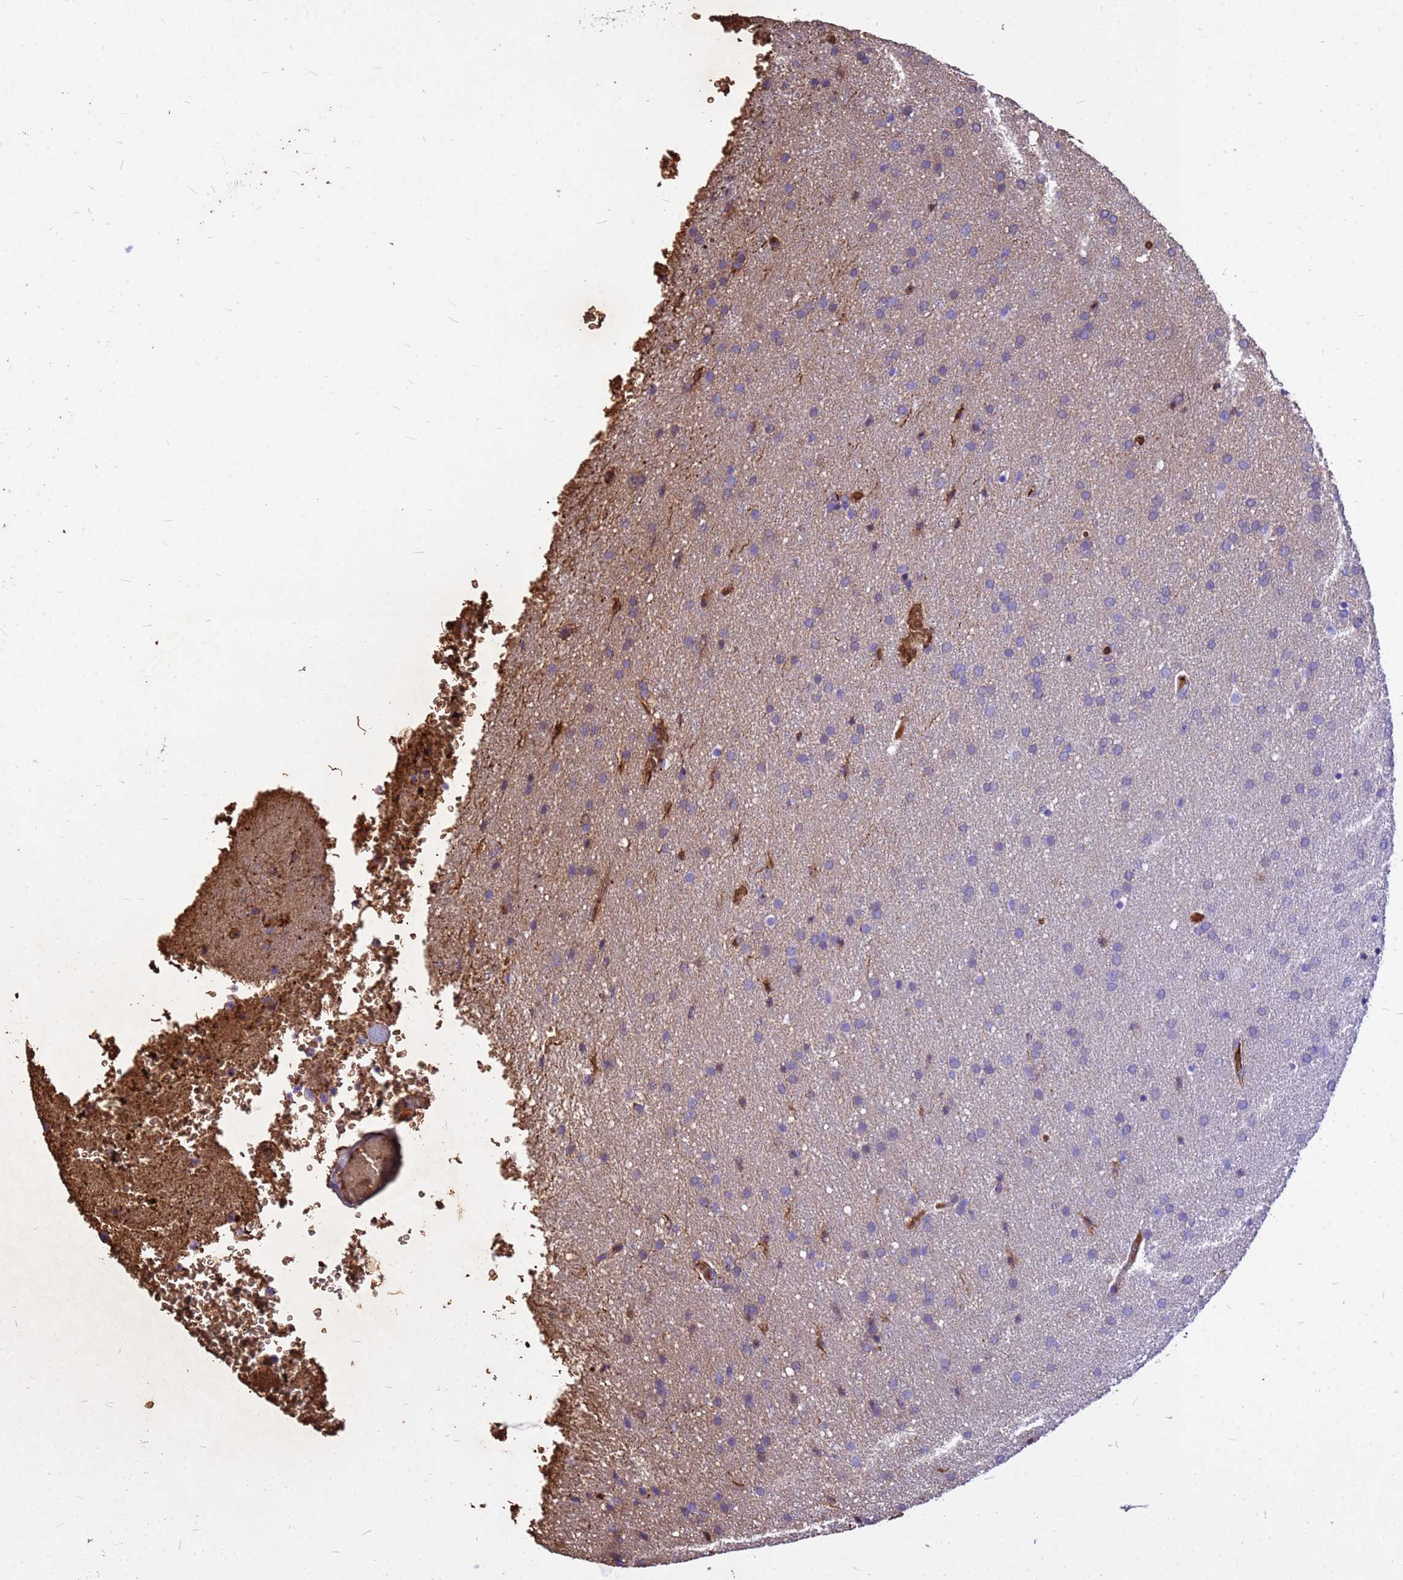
{"staining": {"intensity": "negative", "quantity": "none", "location": "none"}, "tissue": "glioma", "cell_type": "Tumor cells", "image_type": "cancer", "snomed": [{"axis": "morphology", "description": "Glioma, malignant, Low grade"}, {"axis": "topography", "description": "Brain"}], "caption": "Immunohistochemical staining of human glioma shows no significant staining in tumor cells.", "gene": "HBA2", "patient": {"sex": "female", "age": 32}}